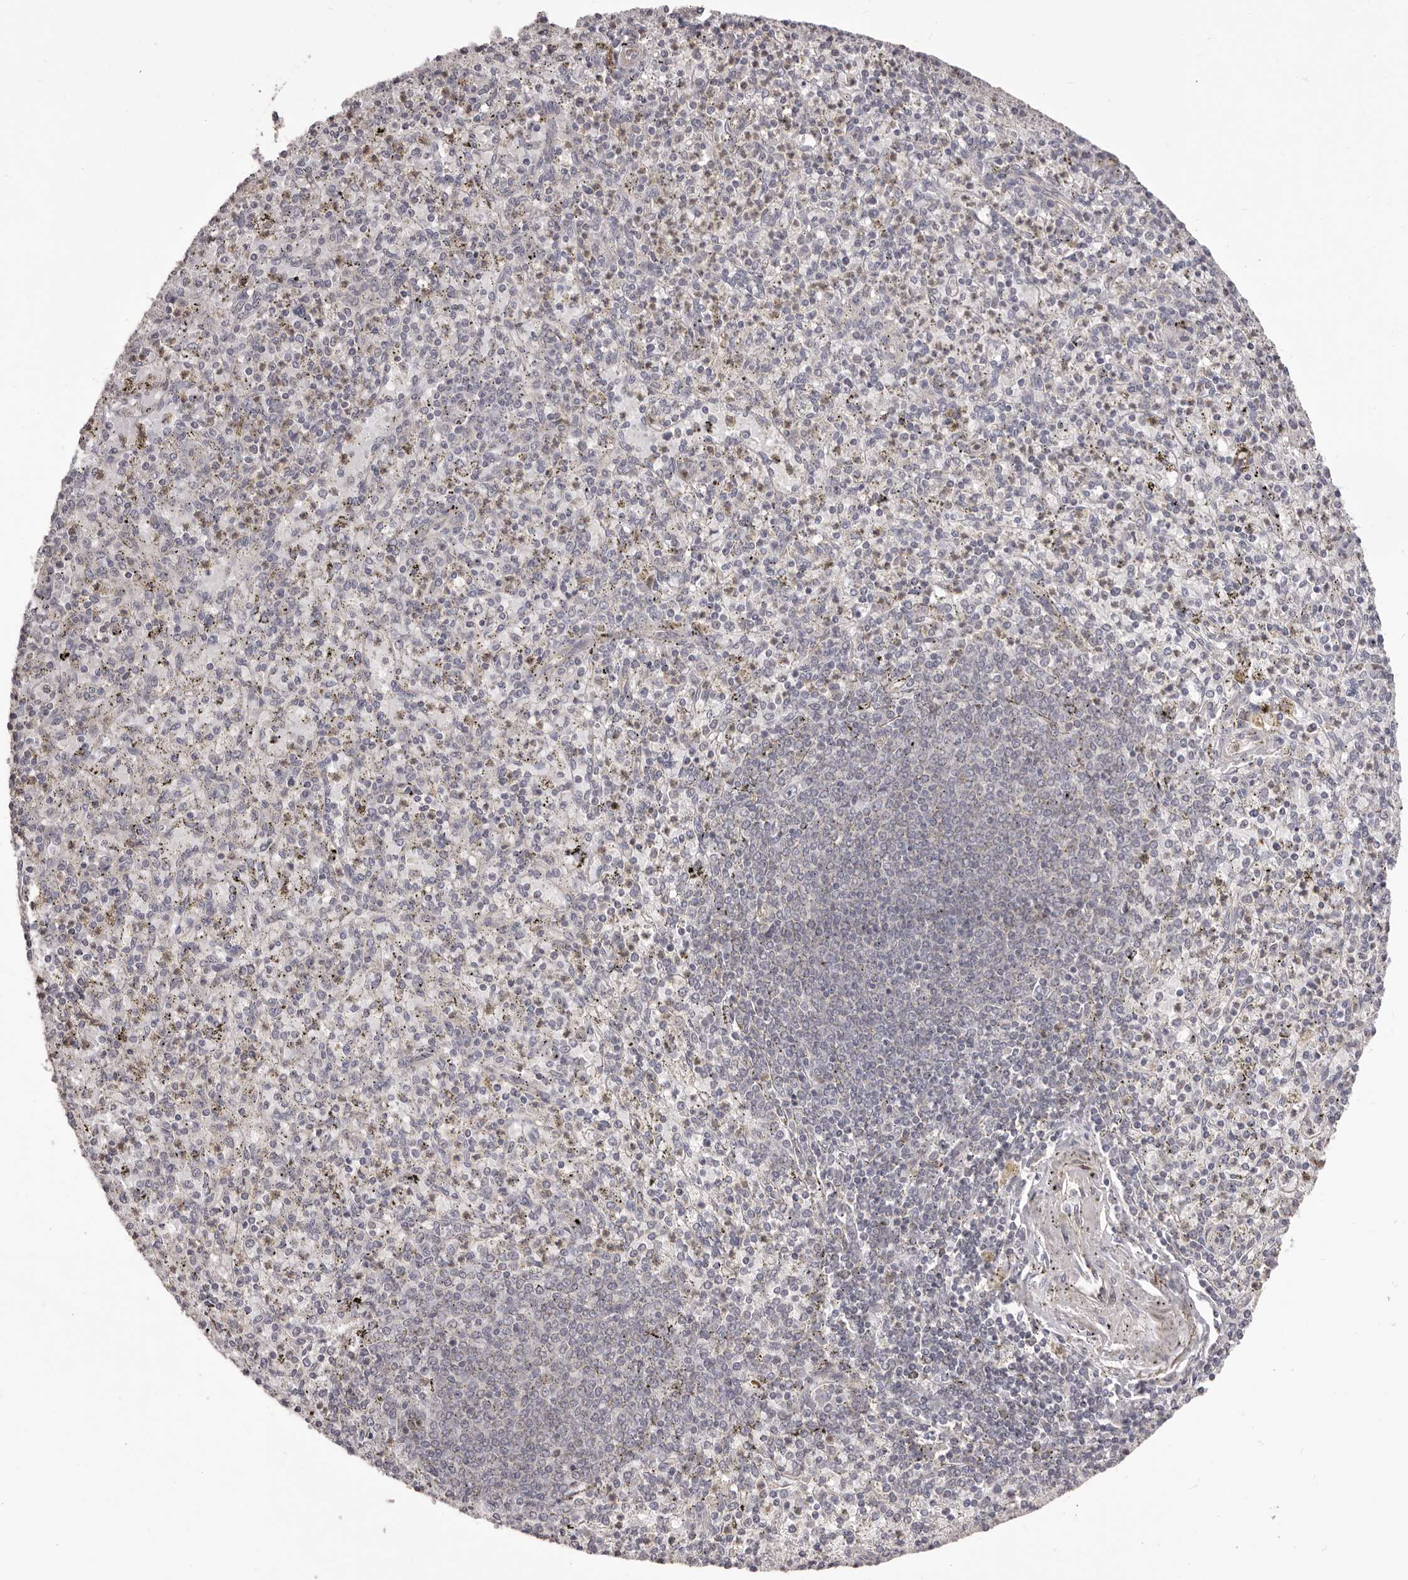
{"staining": {"intensity": "negative", "quantity": "none", "location": "none"}, "tissue": "spleen", "cell_type": "Cells in red pulp", "image_type": "normal", "snomed": [{"axis": "morphology", "description": "Normal tissue, NOS"}, {"axis": "topography", "description": "Spleen"}], "caption": "A high-resolution micrograph shows immunohistochemistry staining of unremarkable spleen, which shows no significant expression in cells in red pulp. (DAB (3,3'-diaminobenzidine) immunohistochemistry (IHC), high magnification).", "gene": "HRH1", "patient": {"sex": "male", "age": 72}}